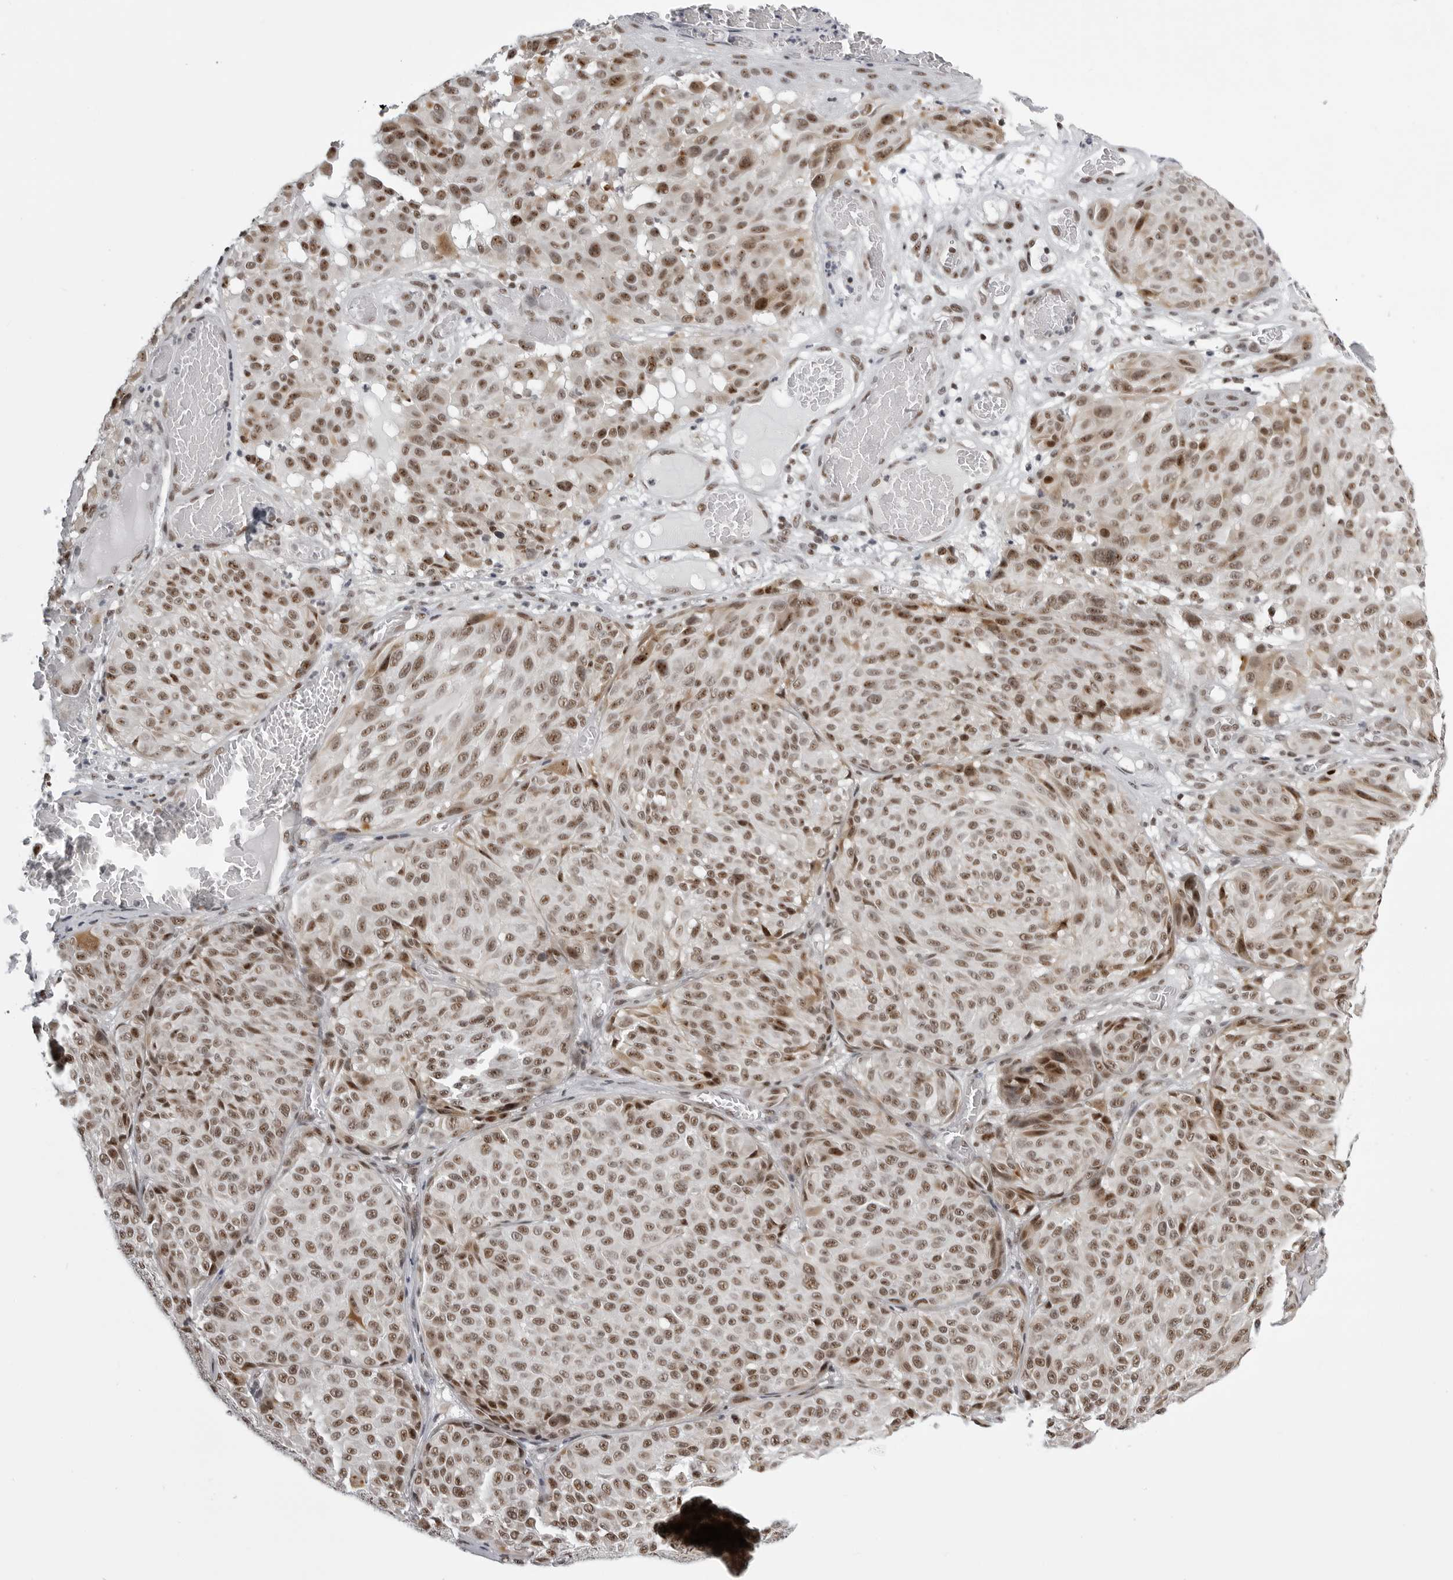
{"staining": {"intensity": "moderate", "quantity": ">75%", "location": "nuclear"}, "tissue": "melanoma", "cell_type": "Tumor cells", "image_type": "cancer", "snomed": [{"axis": "morphology", "description": "Malignant melanoma, NOS"}, {"axis": "topography", "description": "Skin"}], "caption": "Melanoma stained with immunohistochemistry exhibits moderate nuclear positivity in about >75% of tumor cells.", "gene": "WRAP53", "patient": {"sex": "male", "age": 83}}